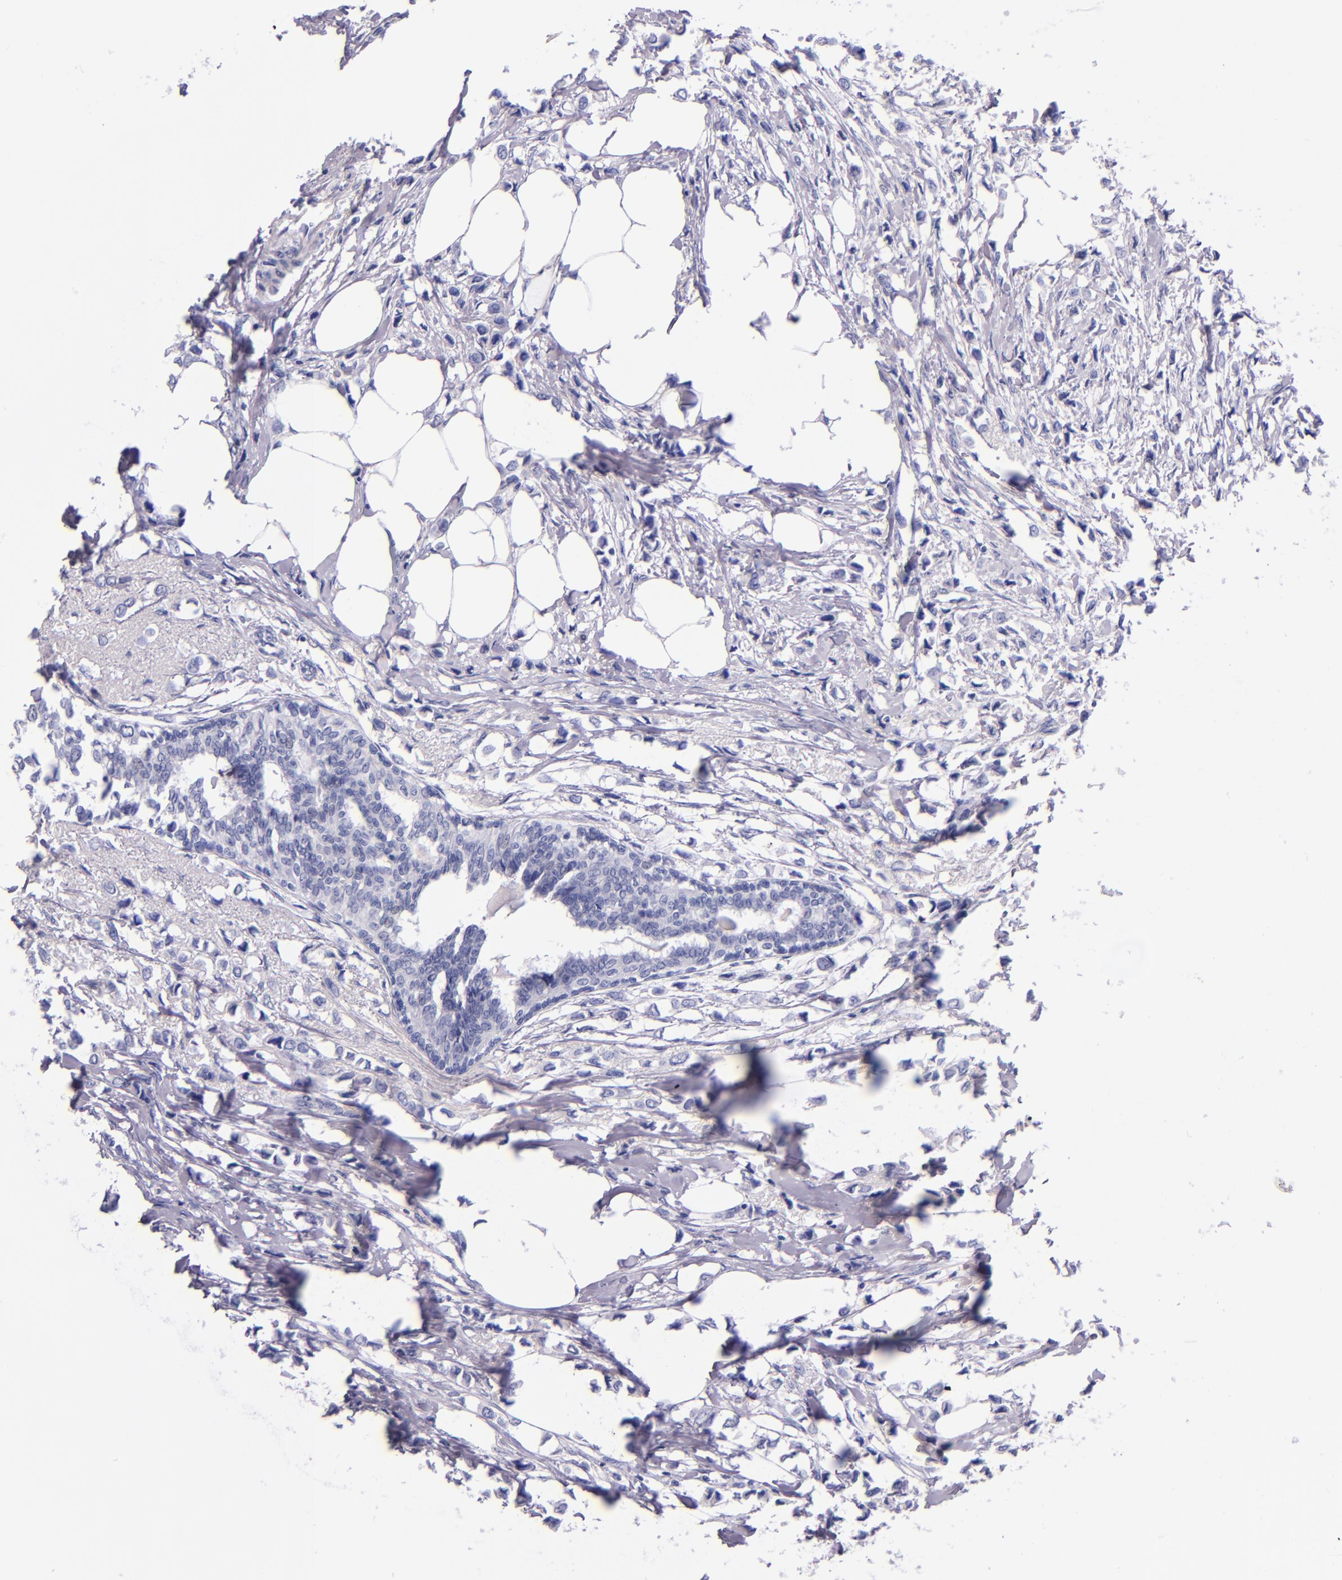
{"staining": {"intensity": "negative", "quantity": "none", "location": "none"}, "tissue": "breast cancer", "cell_type": "Tumor cells", "image_type": "cancer", "snomed": [{"axis": "morphology", "description": "Lobular carcinoma"}, {"axis": "topography", "description": "Breast"}], "caption": "Human breast cancer stained for a protein using immunohistochemistry (IHC) displays no expression in tumor cells.", "gene": "IRF4", "patient": {"sex": "female", "age": 51}}